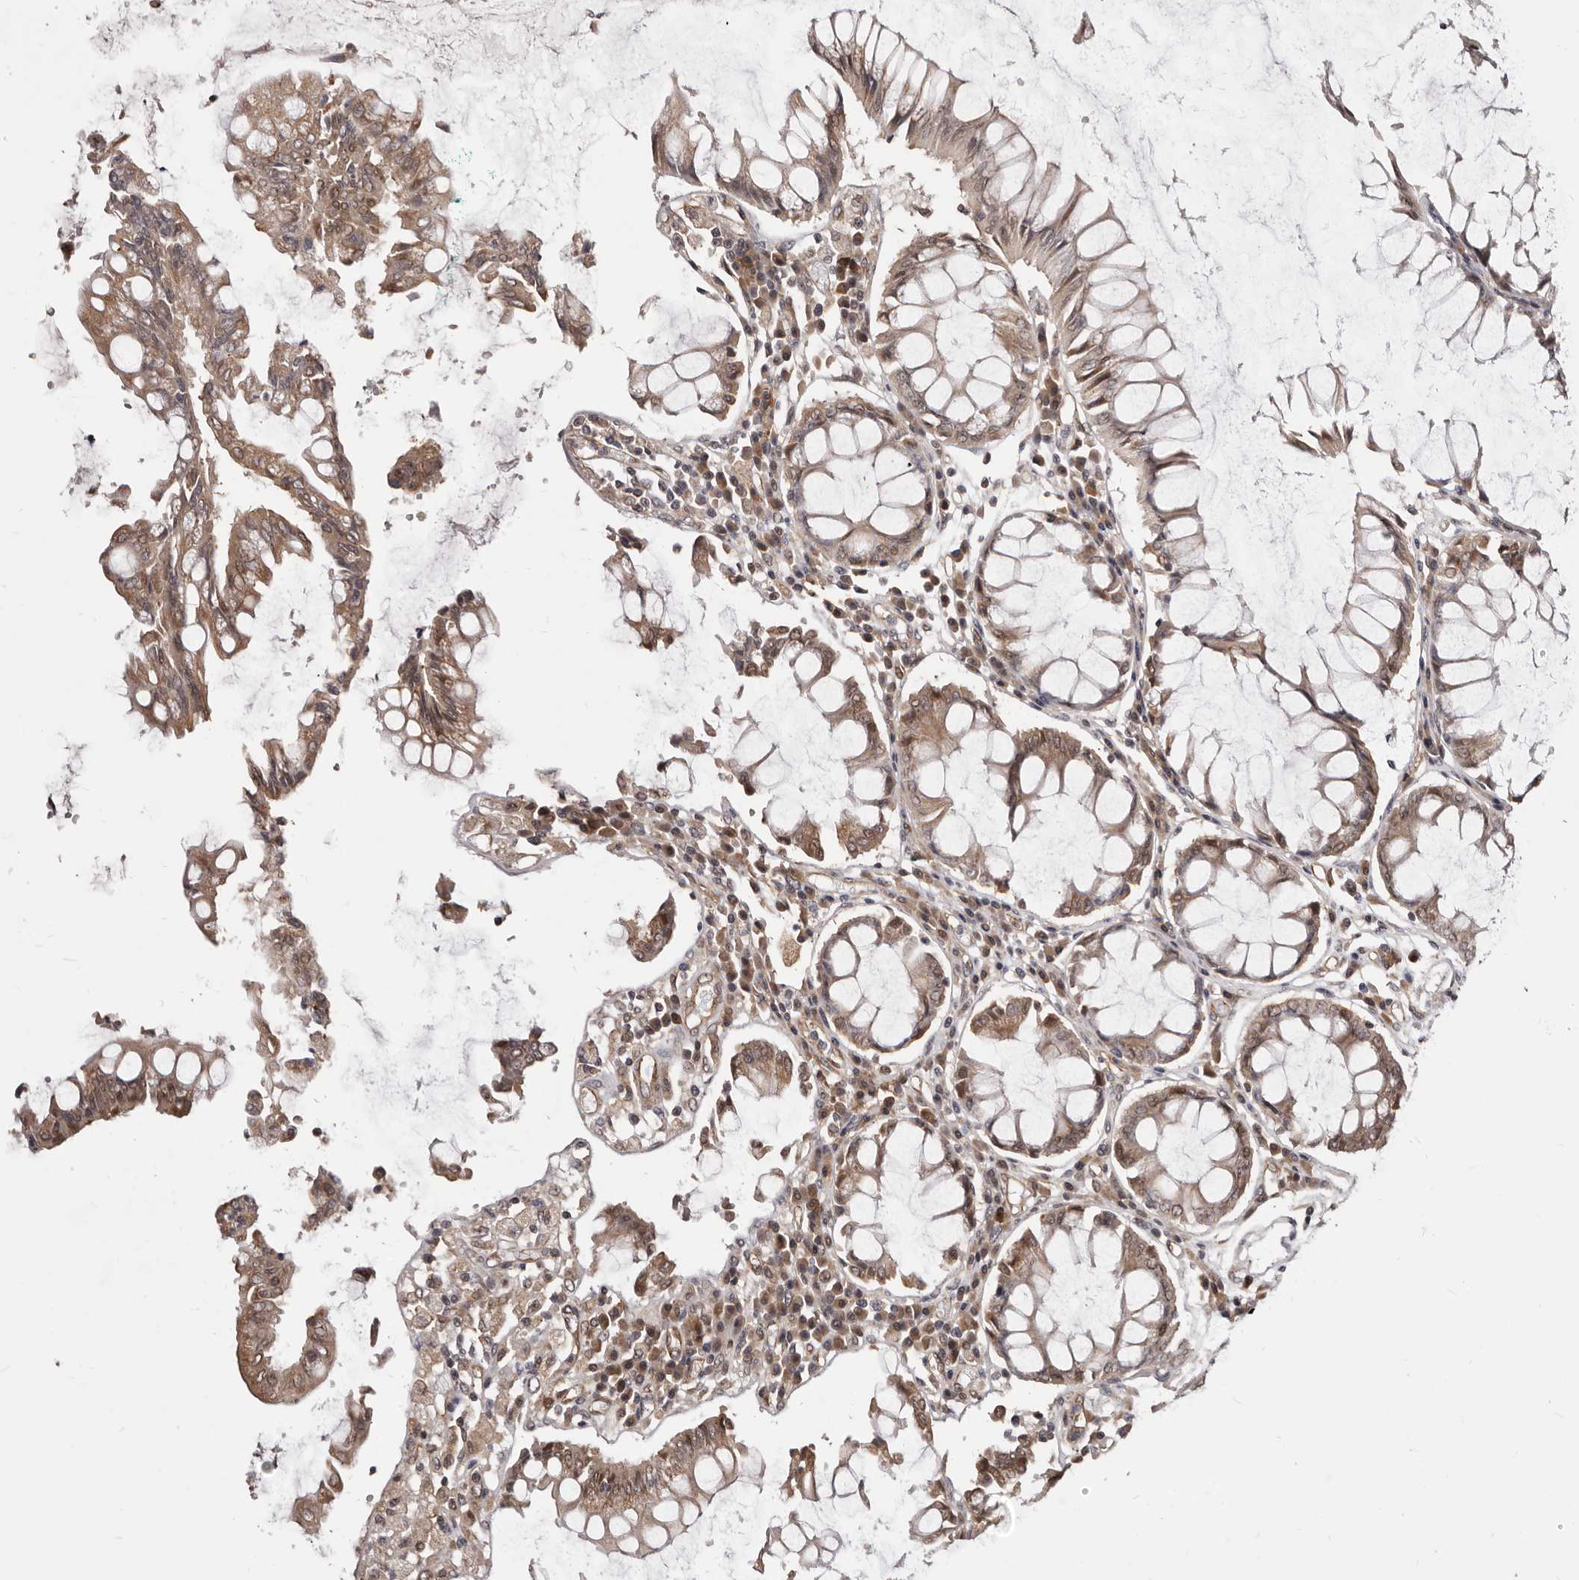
{"staining": {"intensity": "moderate", "quantity": ">75%", "location": "cytoplasmic/membranous,nuclear"}, "tissue": "colorectal cancer", "cell_type": "Tumor cells", "image_type": "cancer", "snomed": [{"axis": "morphology", "description": "Adenocarcinoma, NOS"}, {"axis": "topography", "description": "Rectum"}], "caption": "Tumor cells display medium levels of moderate cytoplasmic/membranous and nuclear staining in approximately >75% of cells in human adenocarcinoma (colorectal). Immunohistochemistry stains the protein in brown and the nuclei are stained blue.", "gene": "NOL12", "patient": {"sex": "male", "age": 84}}